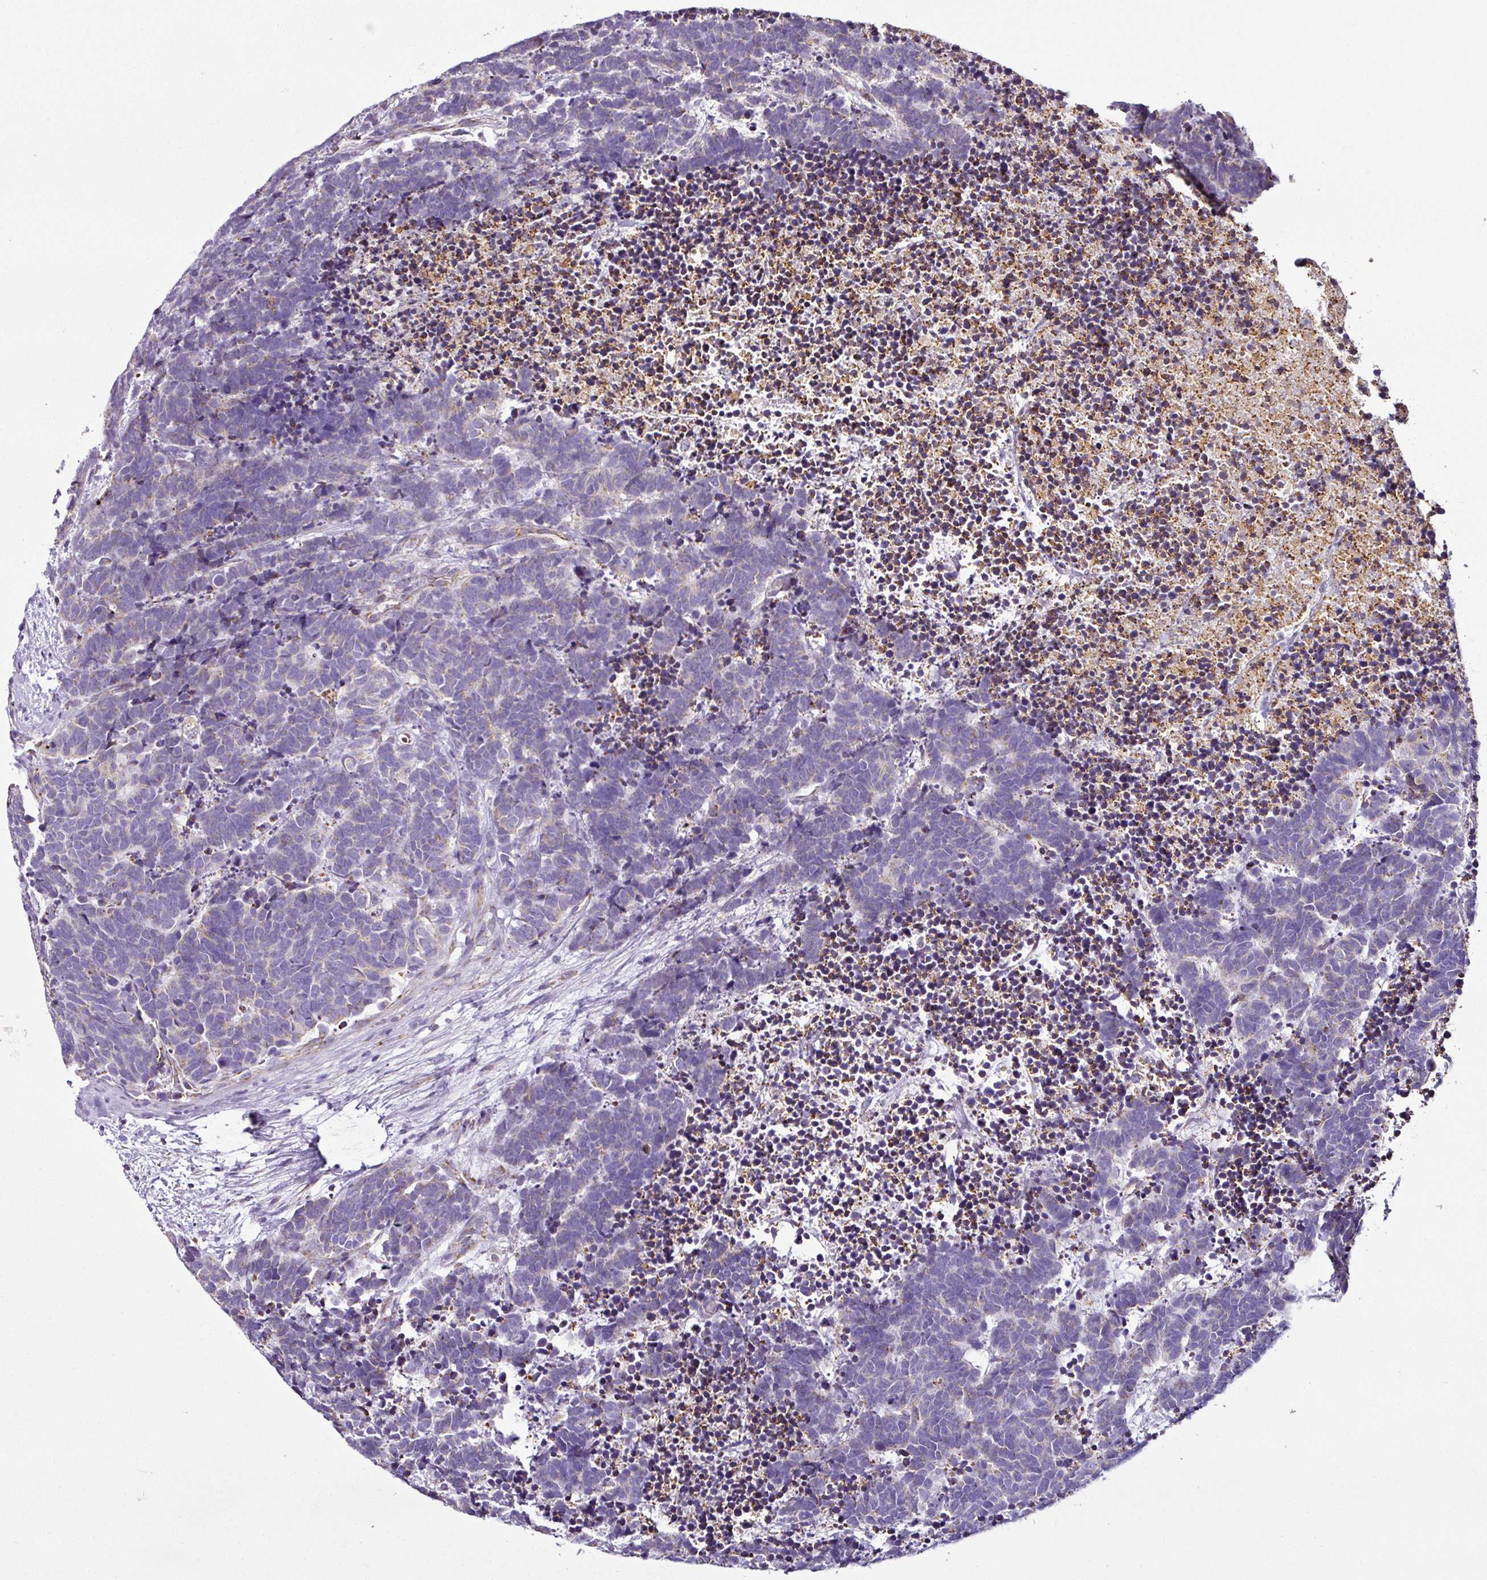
{"staining": {"intensity": "negative", "quantity": "none", "location": "none"}, "tissue": "carcinoid", "cell_type": "Tumor cells", "image_type": "cancer", "snomed": [{"axis": "morphology", "description": "Carcinoma, NOS"}, {"axis": "morphology", "description": "Carcinoid, malignant, NOS"}, {"axis": "topography", "description": "Urinary bladder"}], "caption": "Human carcinoma stained for a protein using IHC shows no expression in tumor cells.", "gene": "DPAGT1", "patient": {"sex": "male", "age": 57}}